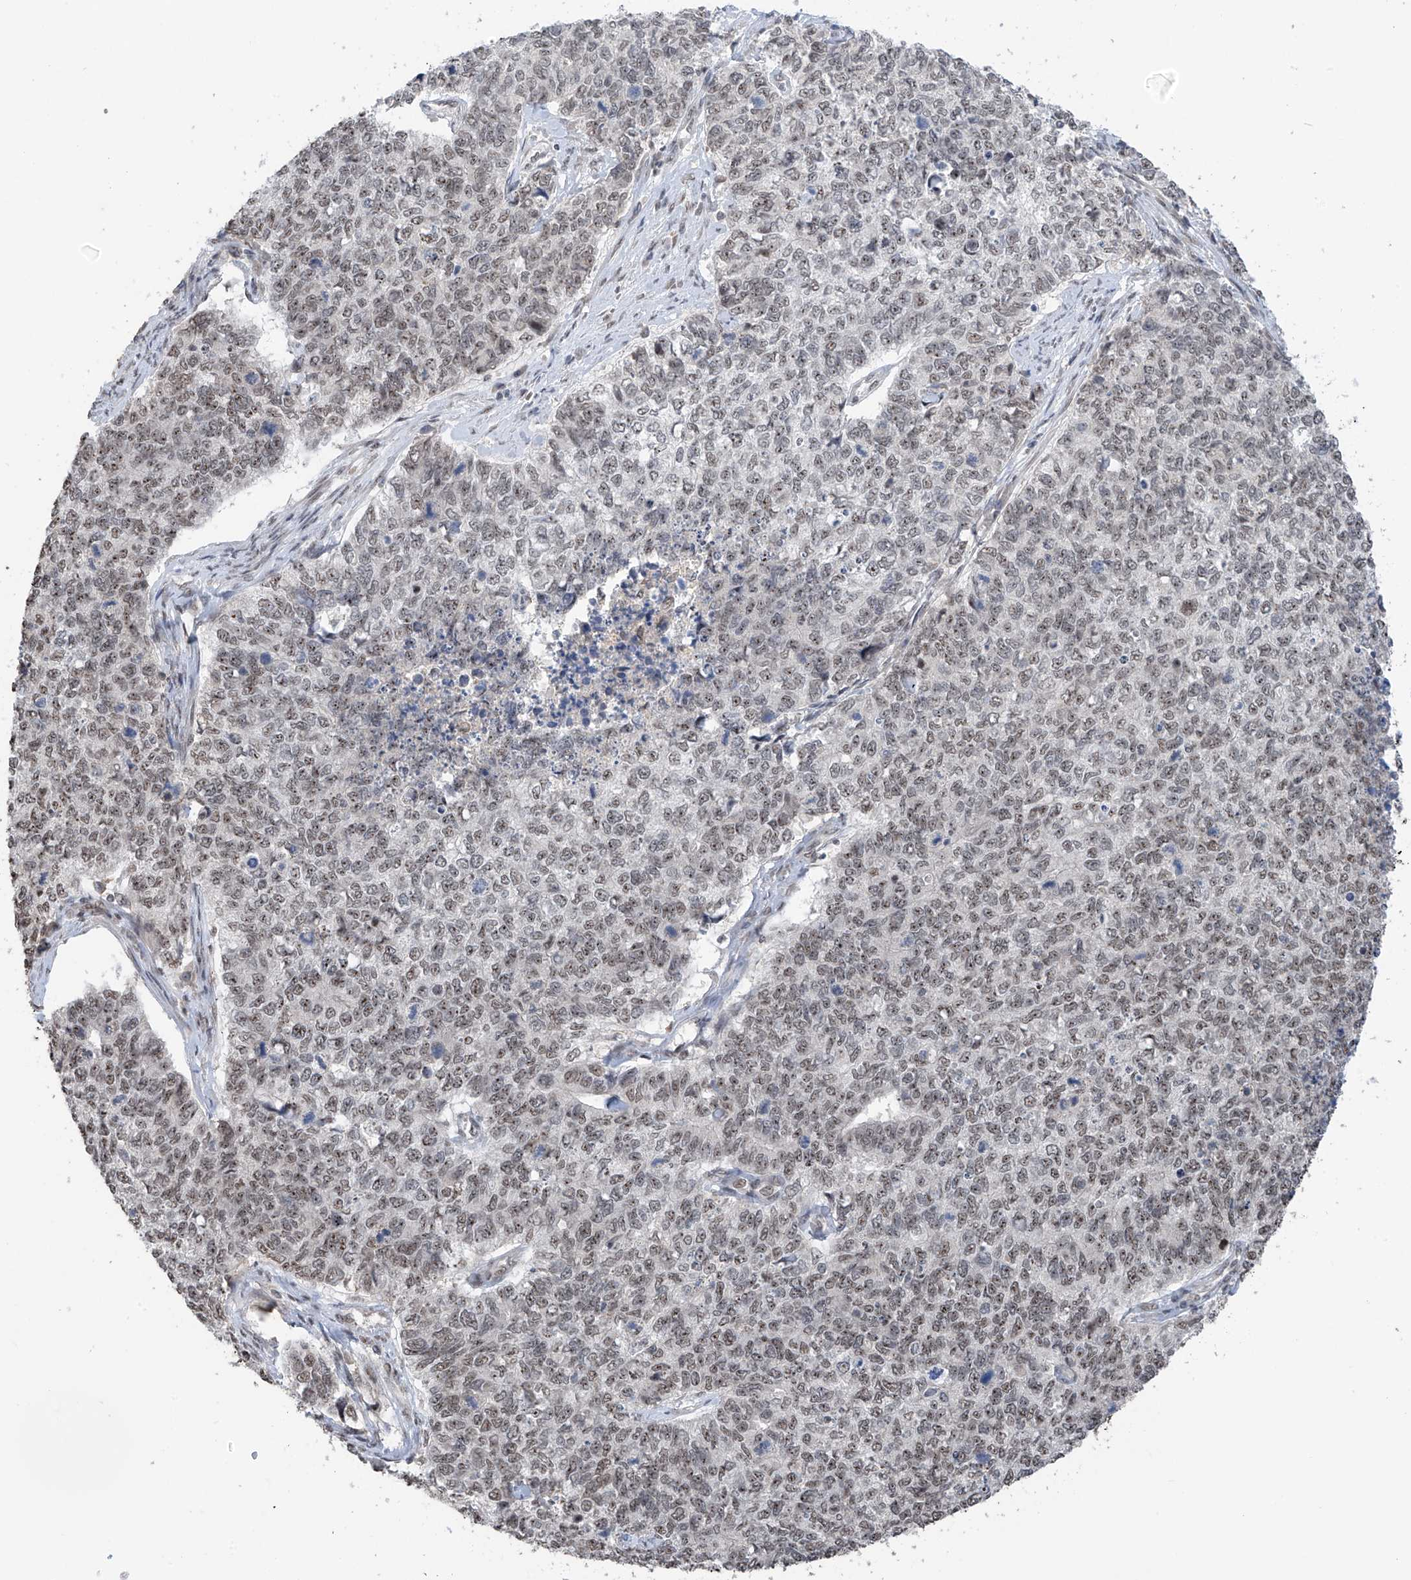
{"staining": {"intensity": "weak", "quantity": ">75%", "location": "nuclear"}, "tissue": "cervical cancer", "cell_type": "Tumor cells", "image_type": "cancer", "snomed": [{"axis": "morphology", "description": "Squamous cell carcinoma, NOS"}, {"axis": "topography", "description": "Cervix"}], "caption": "Human cervical cancer (squamous cell carcinoma) stained with a brown dye reveals weak nuclear positive positivity in approximately >75% of tumor cells.", "gene": "C1orf131", "patient": {"sex": "female", "age": 63}}